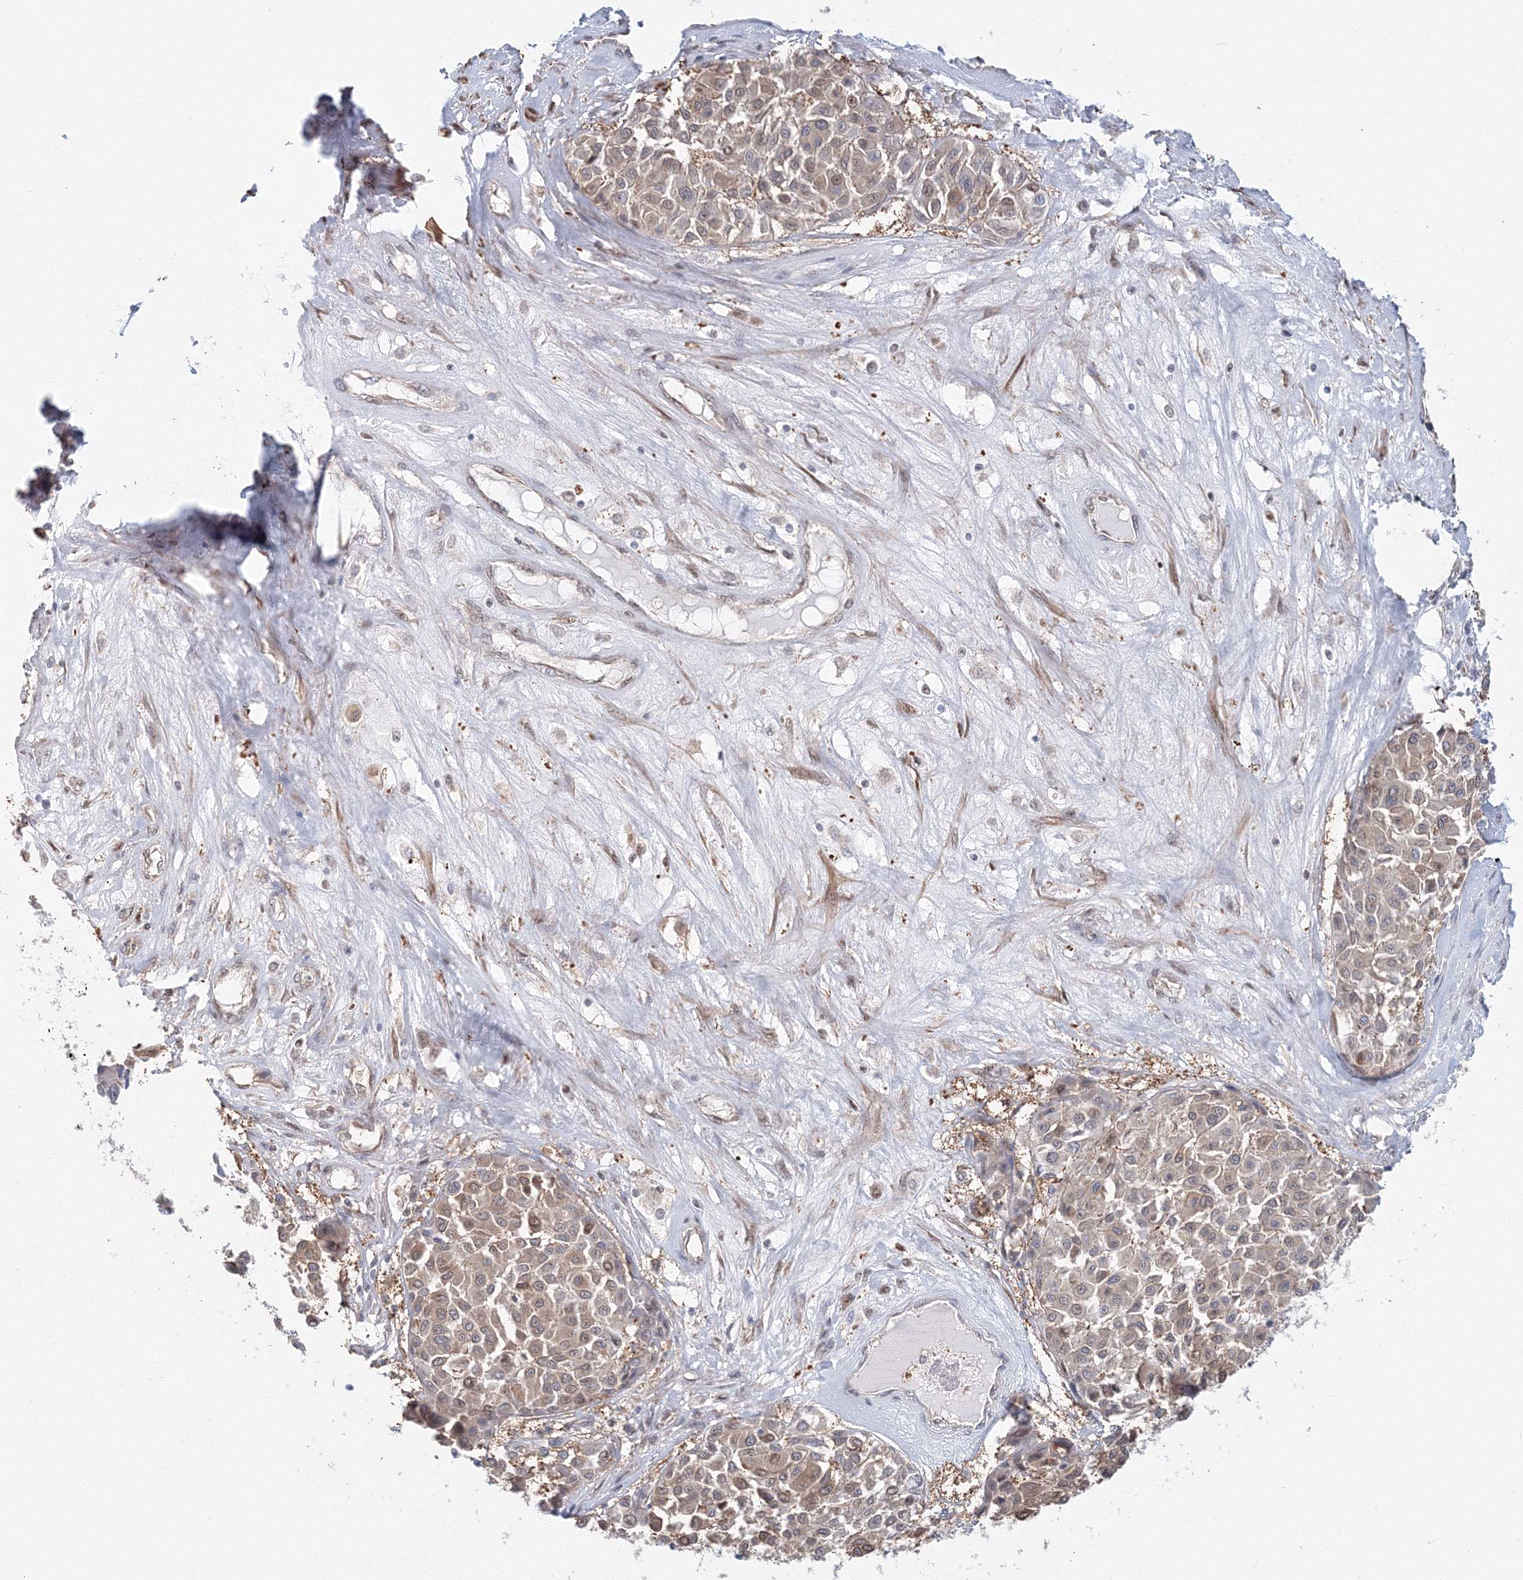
{"staining": {"intensity": "moderate", "quantity": ">75%", "location": "cytoplasmic/membranous"}, "tissue": "melanoma", "cell_type": "Tumor cells", "image_type": "cancer", "snomed": [{"axis": "morphology", "description": "Malignant melanoma, Metastatic site"}, {"axis": "topography", "description": "Soft tissue"}], "caption": "This micrograph exhibits immunohistochemistry staining of malignant melanoma (metastatic site), with medium moderate cytoplasmic/membranous positivity in approximately >75% of tumor cells.", "gene": "ARHGAP21", "patient": {"sex": "male", "age": 41}}